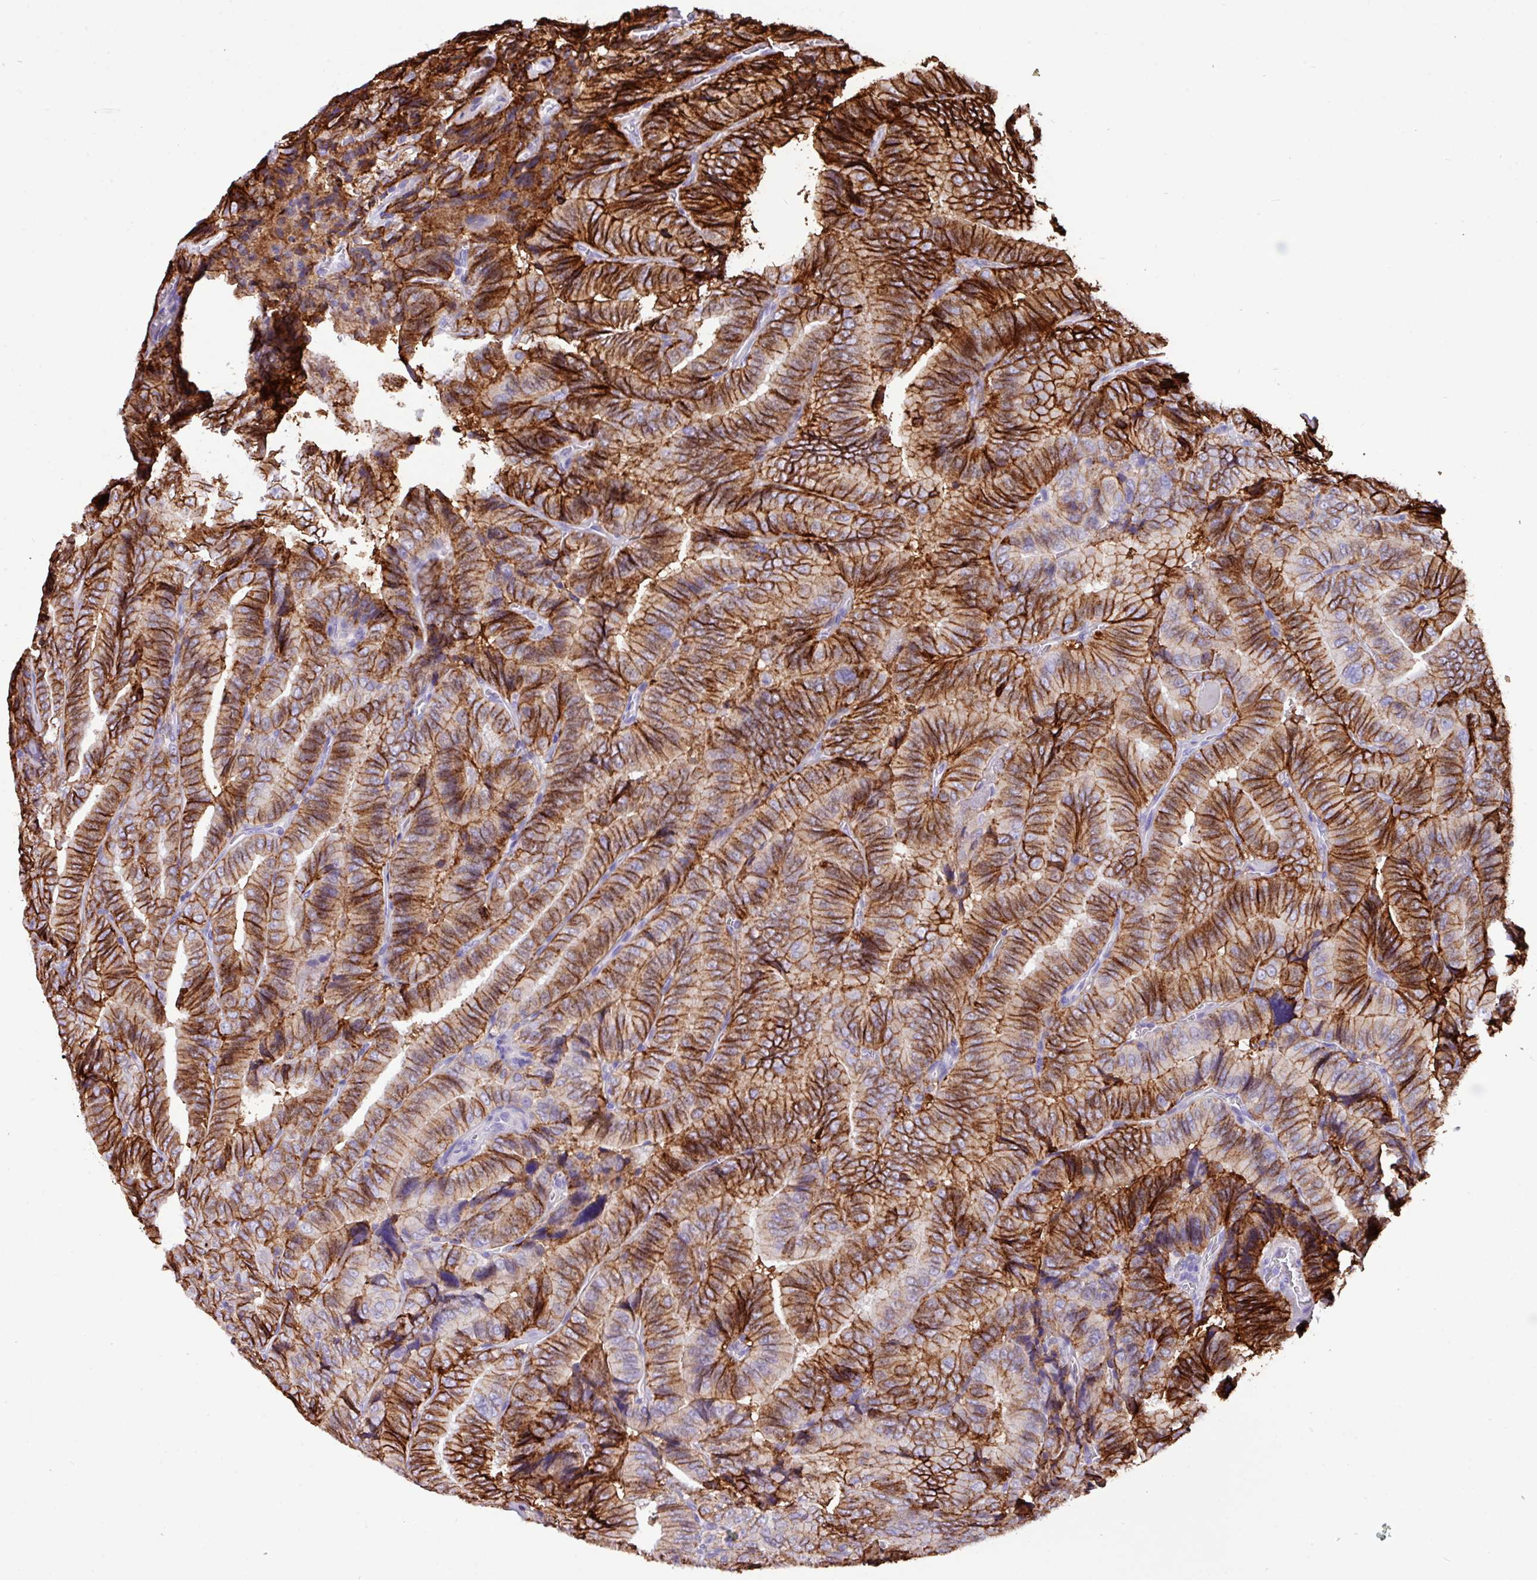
{"staining": {"intensity": "strong", "quantity": ">75%", "location": "cytoplasmic/membranous"}, "tissue": "thyroid cancer", "cell_type": "Tumor cells", "image_type": "cancer", "snomed": [{"axis": "morphology", "description": "Papillary adenocarcinoma, NOS"}, {"axis": "topography", "description": "Thyroid gland"}], "caption": "An immunohistochemistry image of tumor tissue is shown. Protein staining in brown highlights strong cytoplasmic/membranous positivity in thyroid cancer (papillary adenocarcinoma) within tumor cells.", "gene": "EPCAM", "patient": {"sex": "male", "age": 61}}